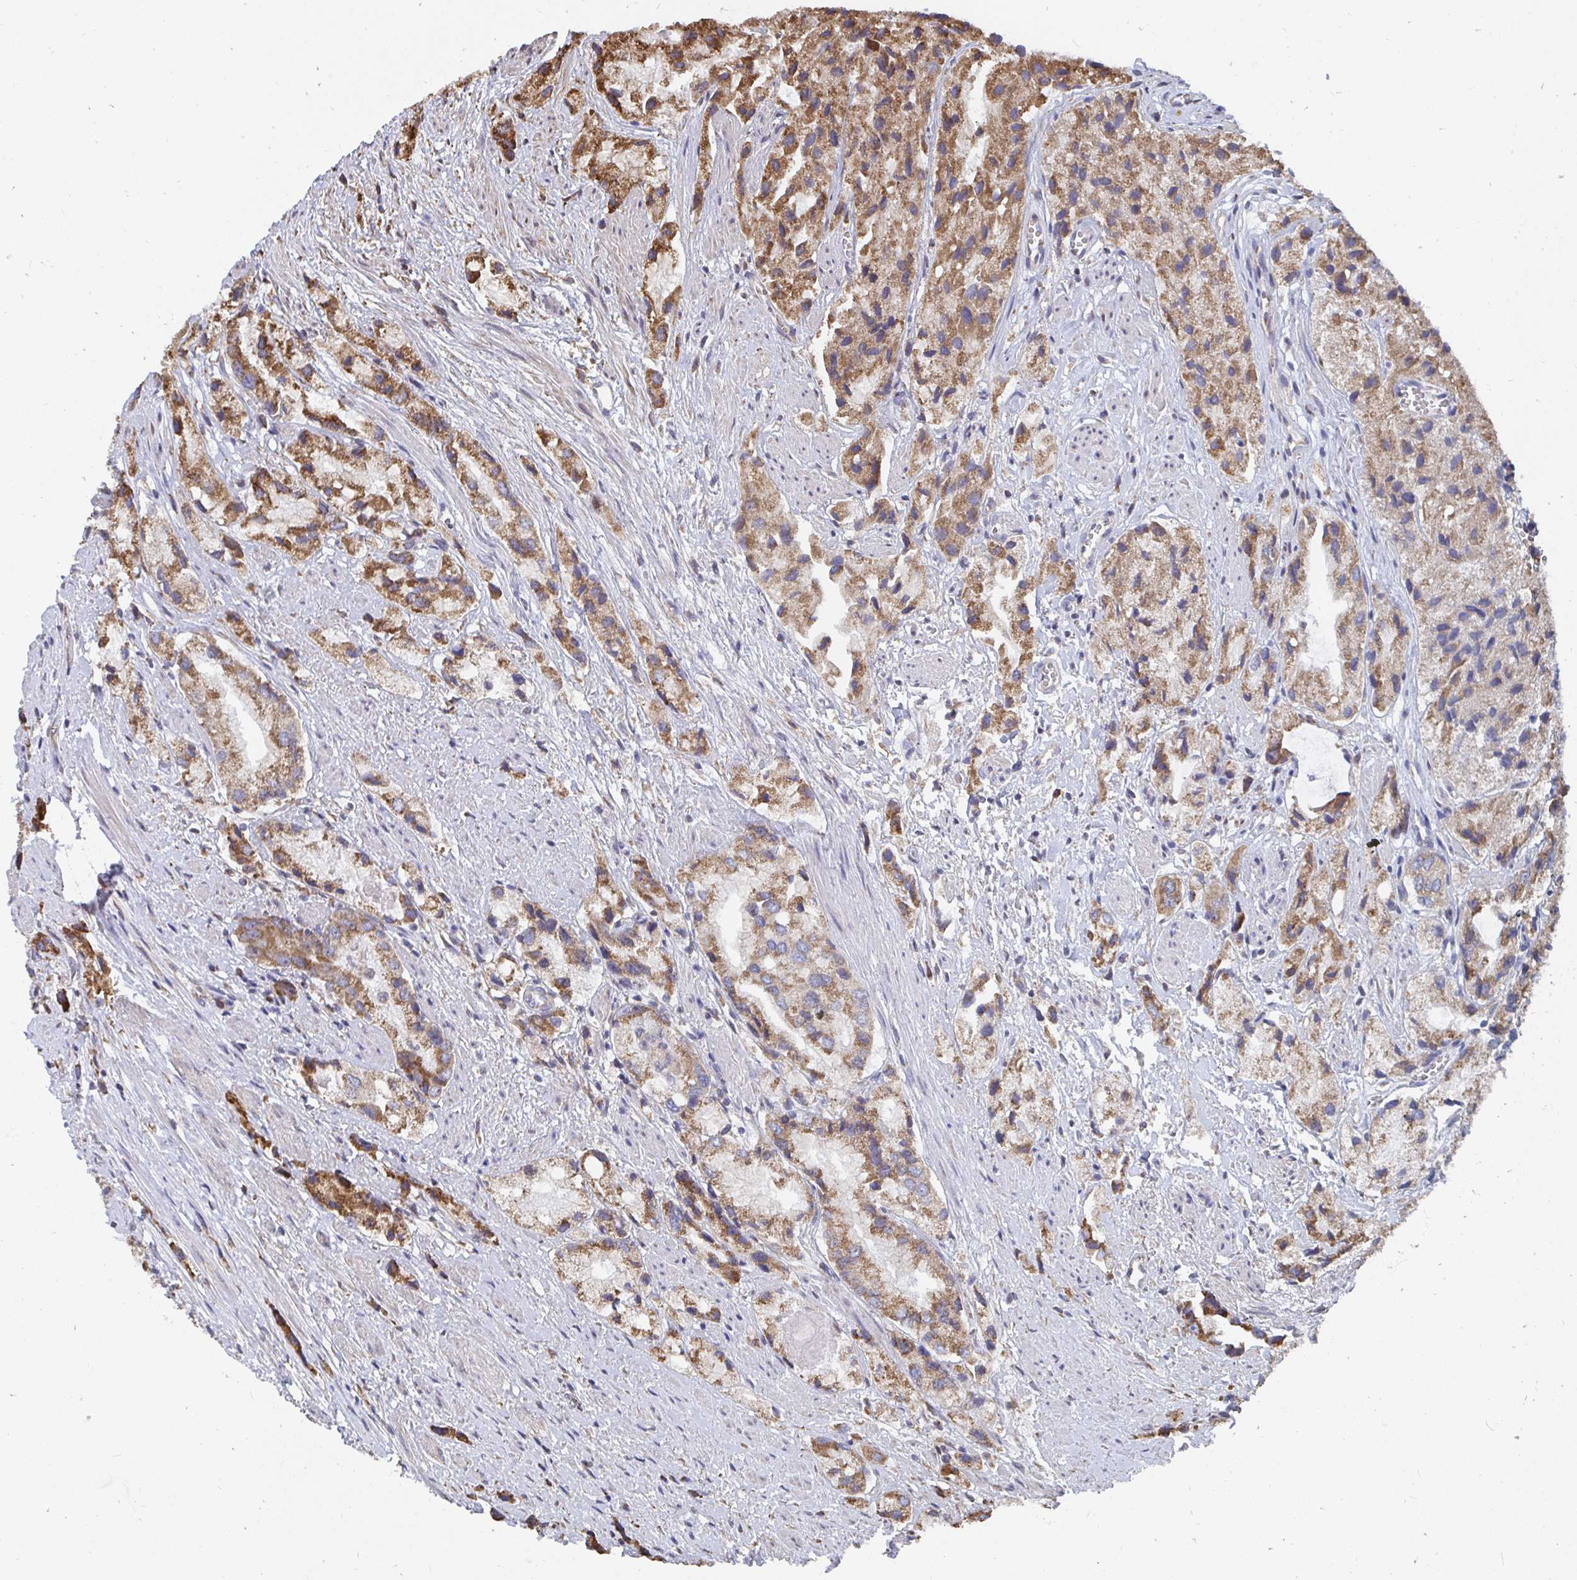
{"staining": {"intensity": "moderate", "quantity": ">75%", "location": "cytoplasmic/membranous"}, "tissue": "prostate cancer", "cell_type": "Tumor cells", "image_type": "cancer", "snomed": [{"axis": "morphology", "description": "Adenocarcinoma, Low grade"}, {"axis": "topography", "description": "Prostate"}], "caption": "A medium amount of moderate cytoplasmic/membranous positivity is present in approximately >75% of tumor cells in low-grade adenocarcinoma (prostate) tissue.", "gene": "ELAVL1", "patient": {"sex": "male", "age": 69}}